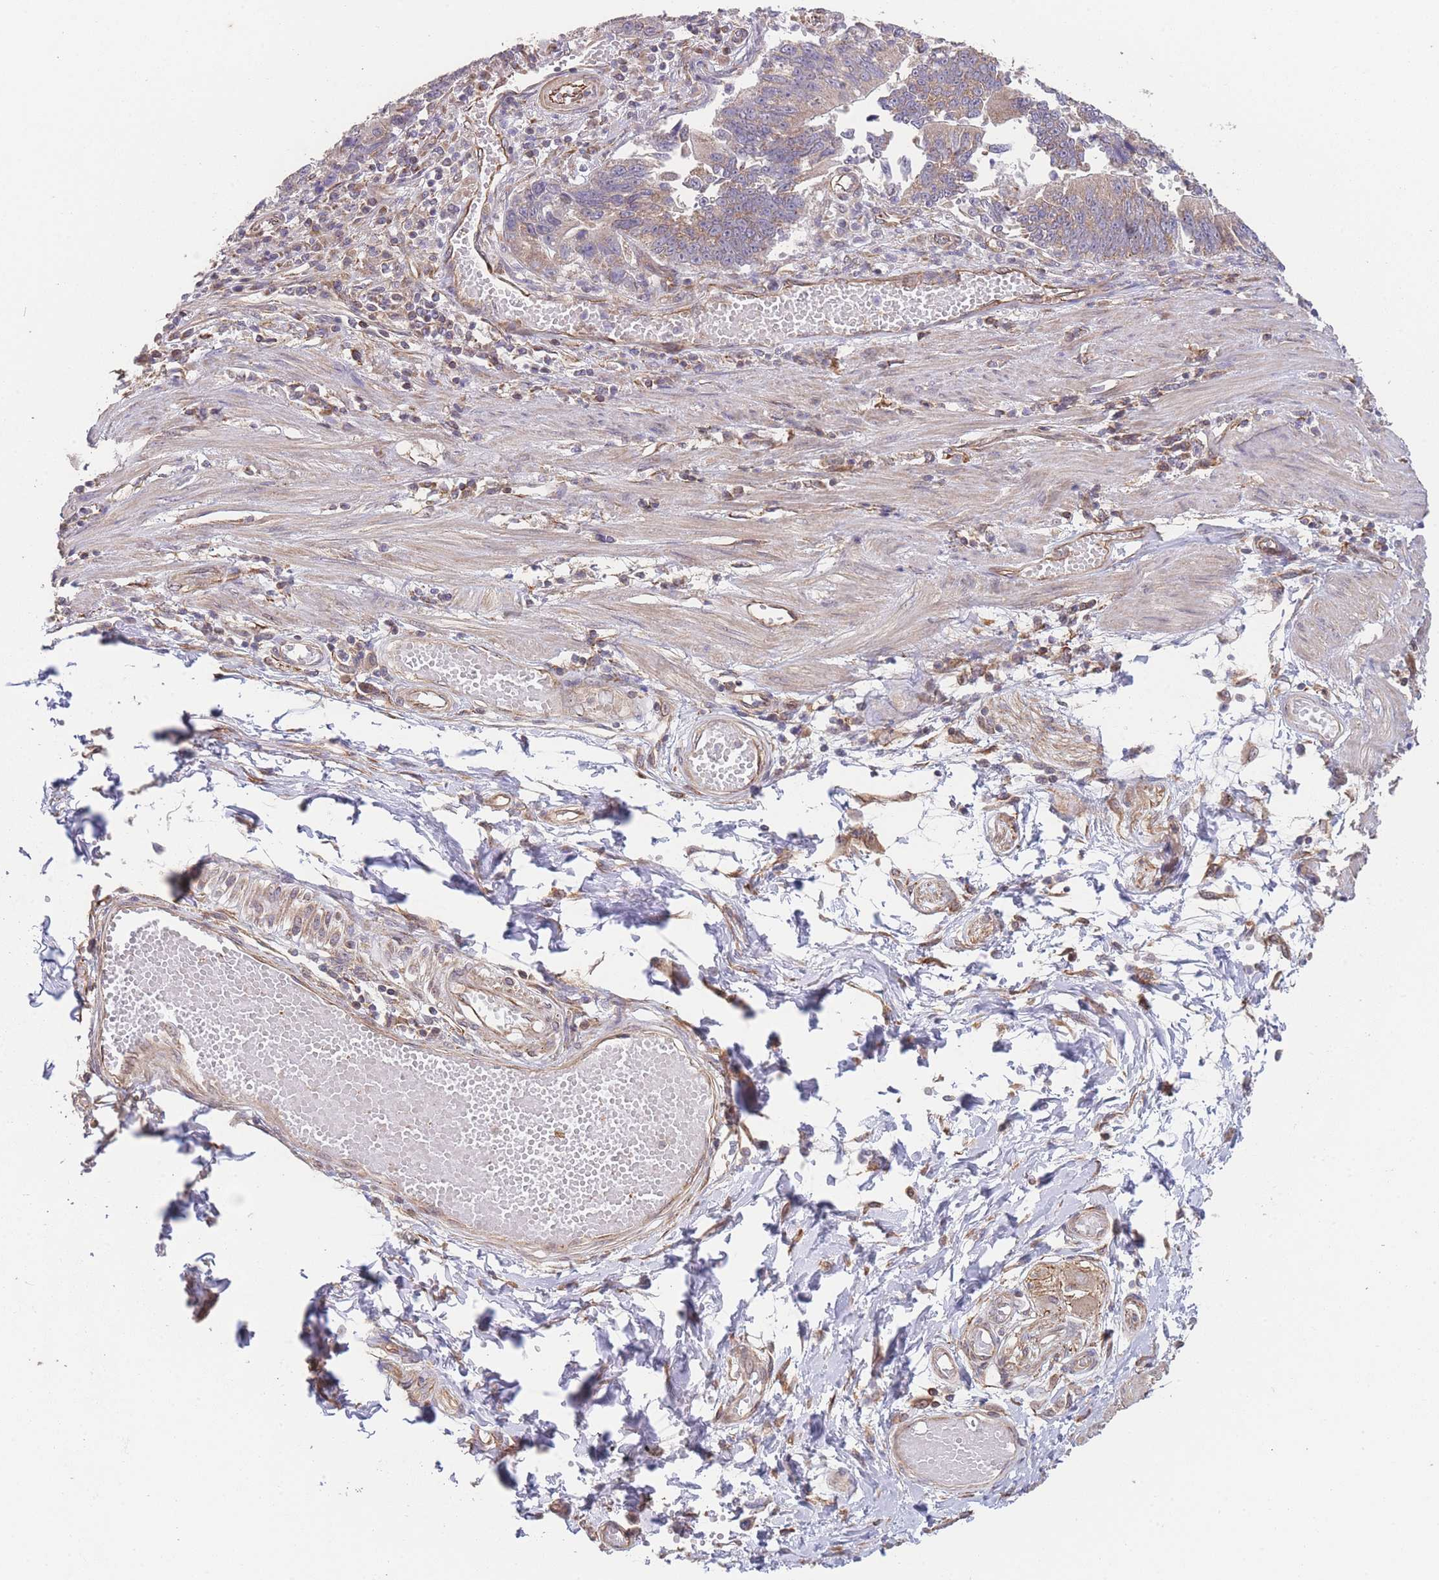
{"staining": {"intensity": "moderate", "quantity": "25%-75%", "location": "cytoplasmic/membranous"}, "tissue": "stomach cancer", "cell_type": "Tumor cells", "image_type": "cancer", "snomed": [{"axis": "morphology", "description": "Adenocarcinoma, NOS"}, {"axis": "topography", "description": "Stomach"}], "caption": "Immunohistochemical staining of human stomach cancer (adenocarcinoma) demonstrates medium levels of moderate cytoplasmic/membranous protein expression in about 25%-75% of tumor cells.", "gene": "PXMP4", "patient": {"sex": "male", "age": 59}}